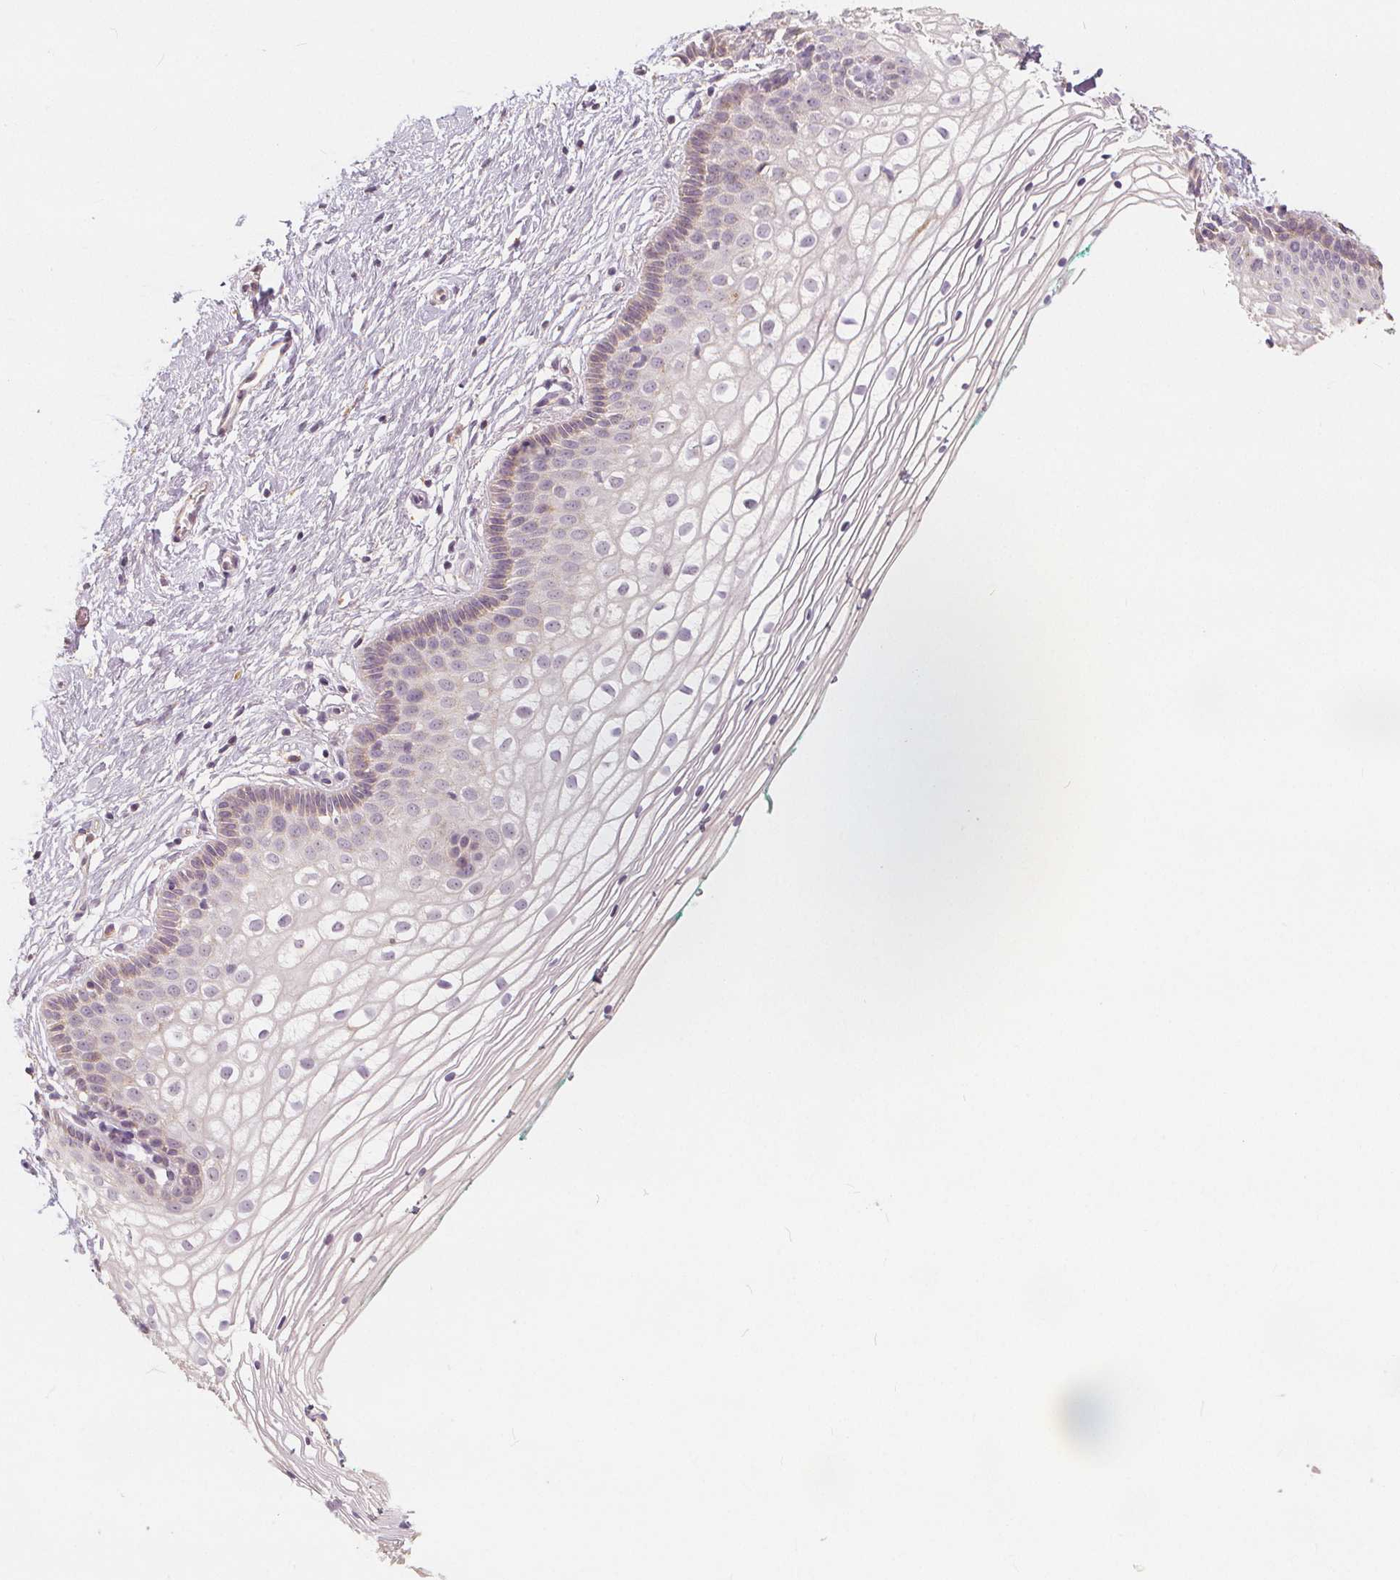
{"staining": {"intensity": "negative", "quantity": "none", "location": "none"}, "tissue": "vagina", "cell_type": "Squamous epithelial cells", "image_type": "normal", "snomed": [{"axis": "morphology", "description": "Normal tissue, NOS"}, {"axis": "topography", "description": "Vagina"}], "caption": "Immunohistochemistry (IHC) micrograph of benign vagina: human vagina stained with DAB (3,3'-diaminobenzidine) demonstrates no significant protein expression in squamous epithelial cells.", "gene": "DRC3", "patient": {"sex": "female", "age": 36}}